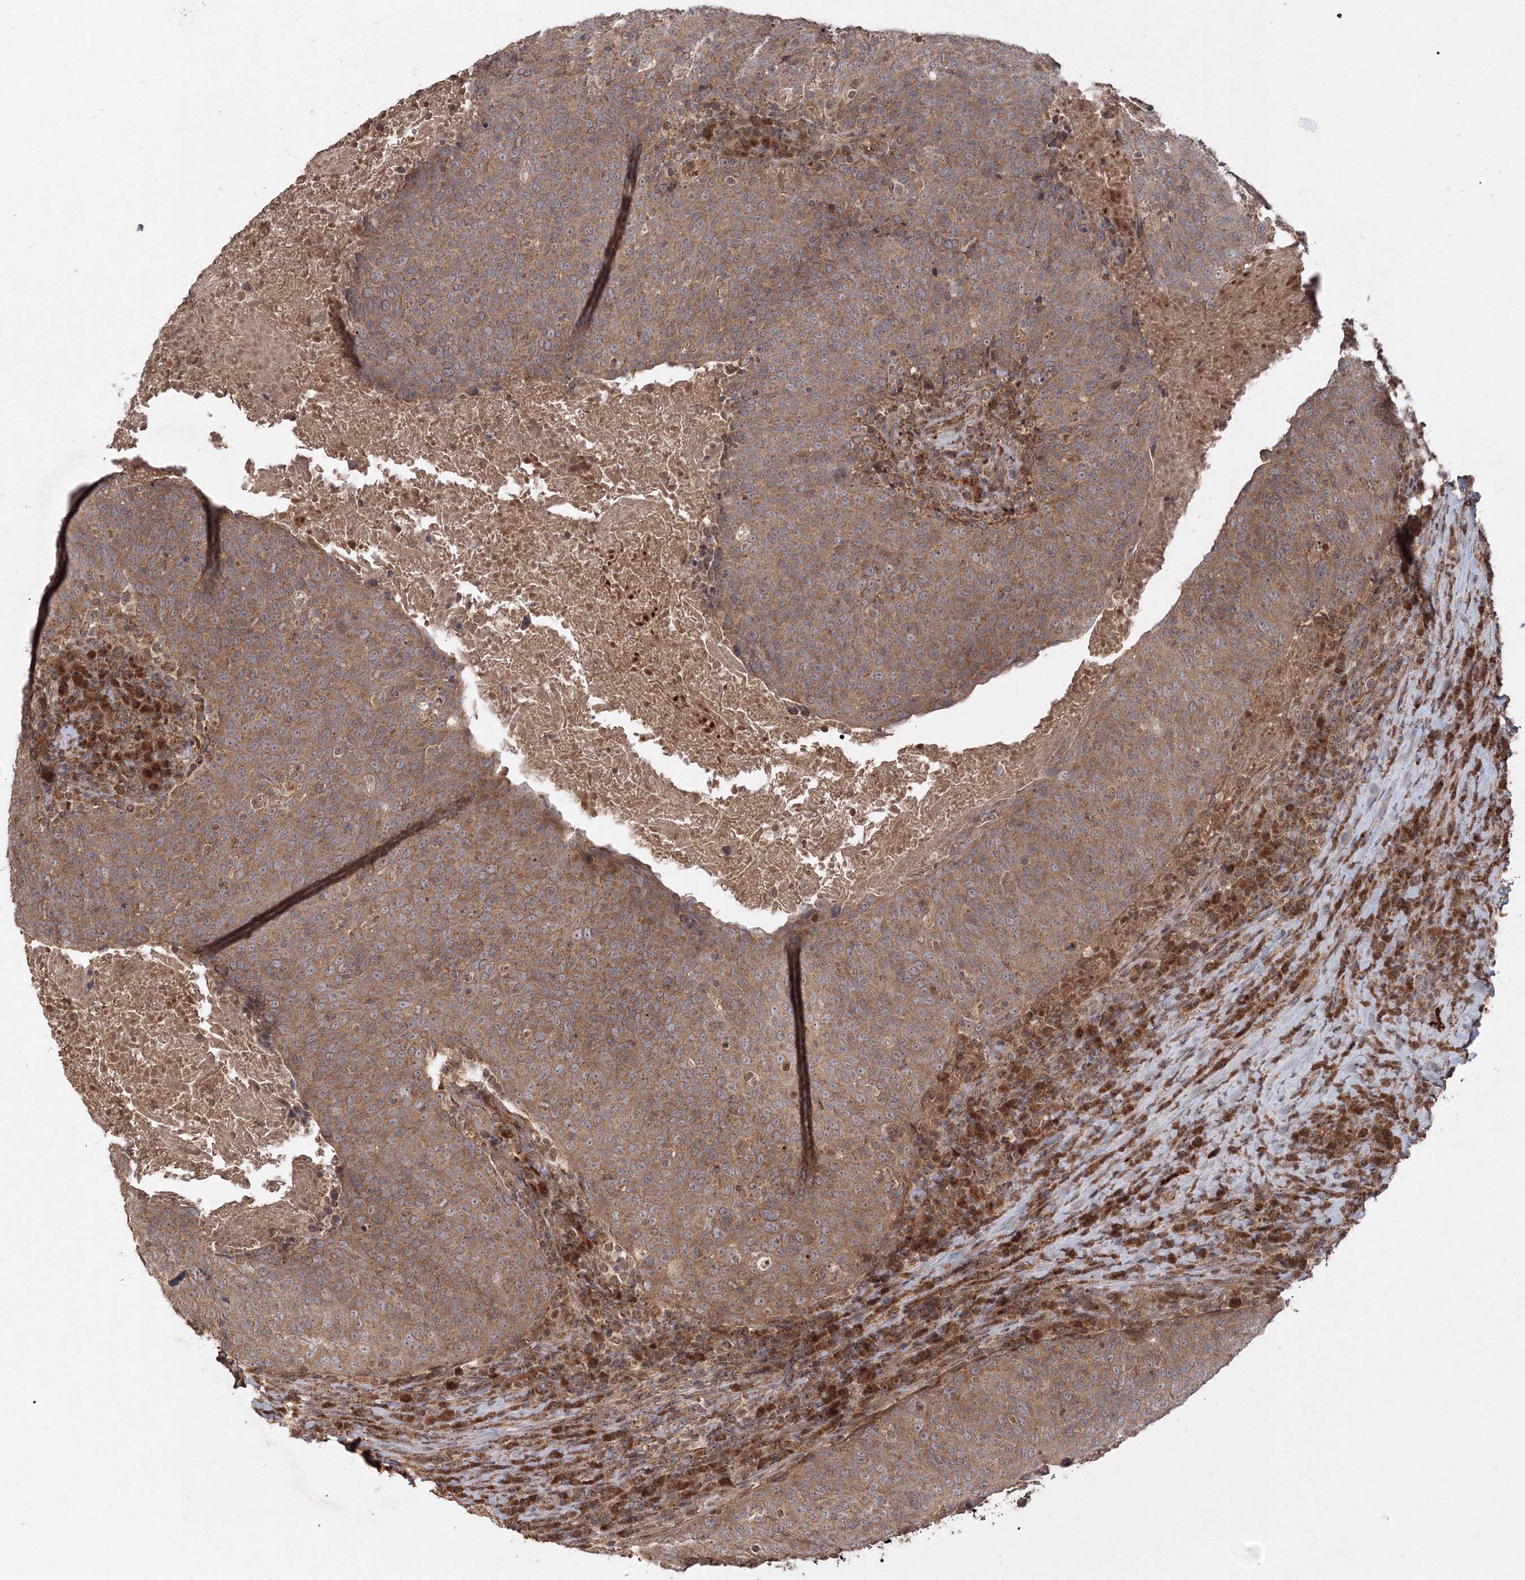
{"staining": {"intensity": "moderate", "quantity": ">75%", "location": "cytoplasmic/membranous"}, "tissue": "head and neck cancer", "cell_type": "Tumor cells", "image_type": "cancer", "snomed": [{"axis": "morphology", "description": "Squamous cell carcinoma, NOS"}, {"axis": "morphology", "description": "Squamous cell carcinoma, metastatic, NOS"}, {"axis": "topography", "description": "Lymph node"}, {"axis": "topography", "description": "Head-Neck"}], "caption": "Protein staining of head and neck cancer (metastatic squamous cell carcinoma) tissue displays moderate cytoplasmic/membranous staining in about >75% of tumor cells. (brown staining indicates protein expression, while blue staining denotes nuclei).", "gene": "ANAPC16", "patient": {"sex": "male", "age": 62}}